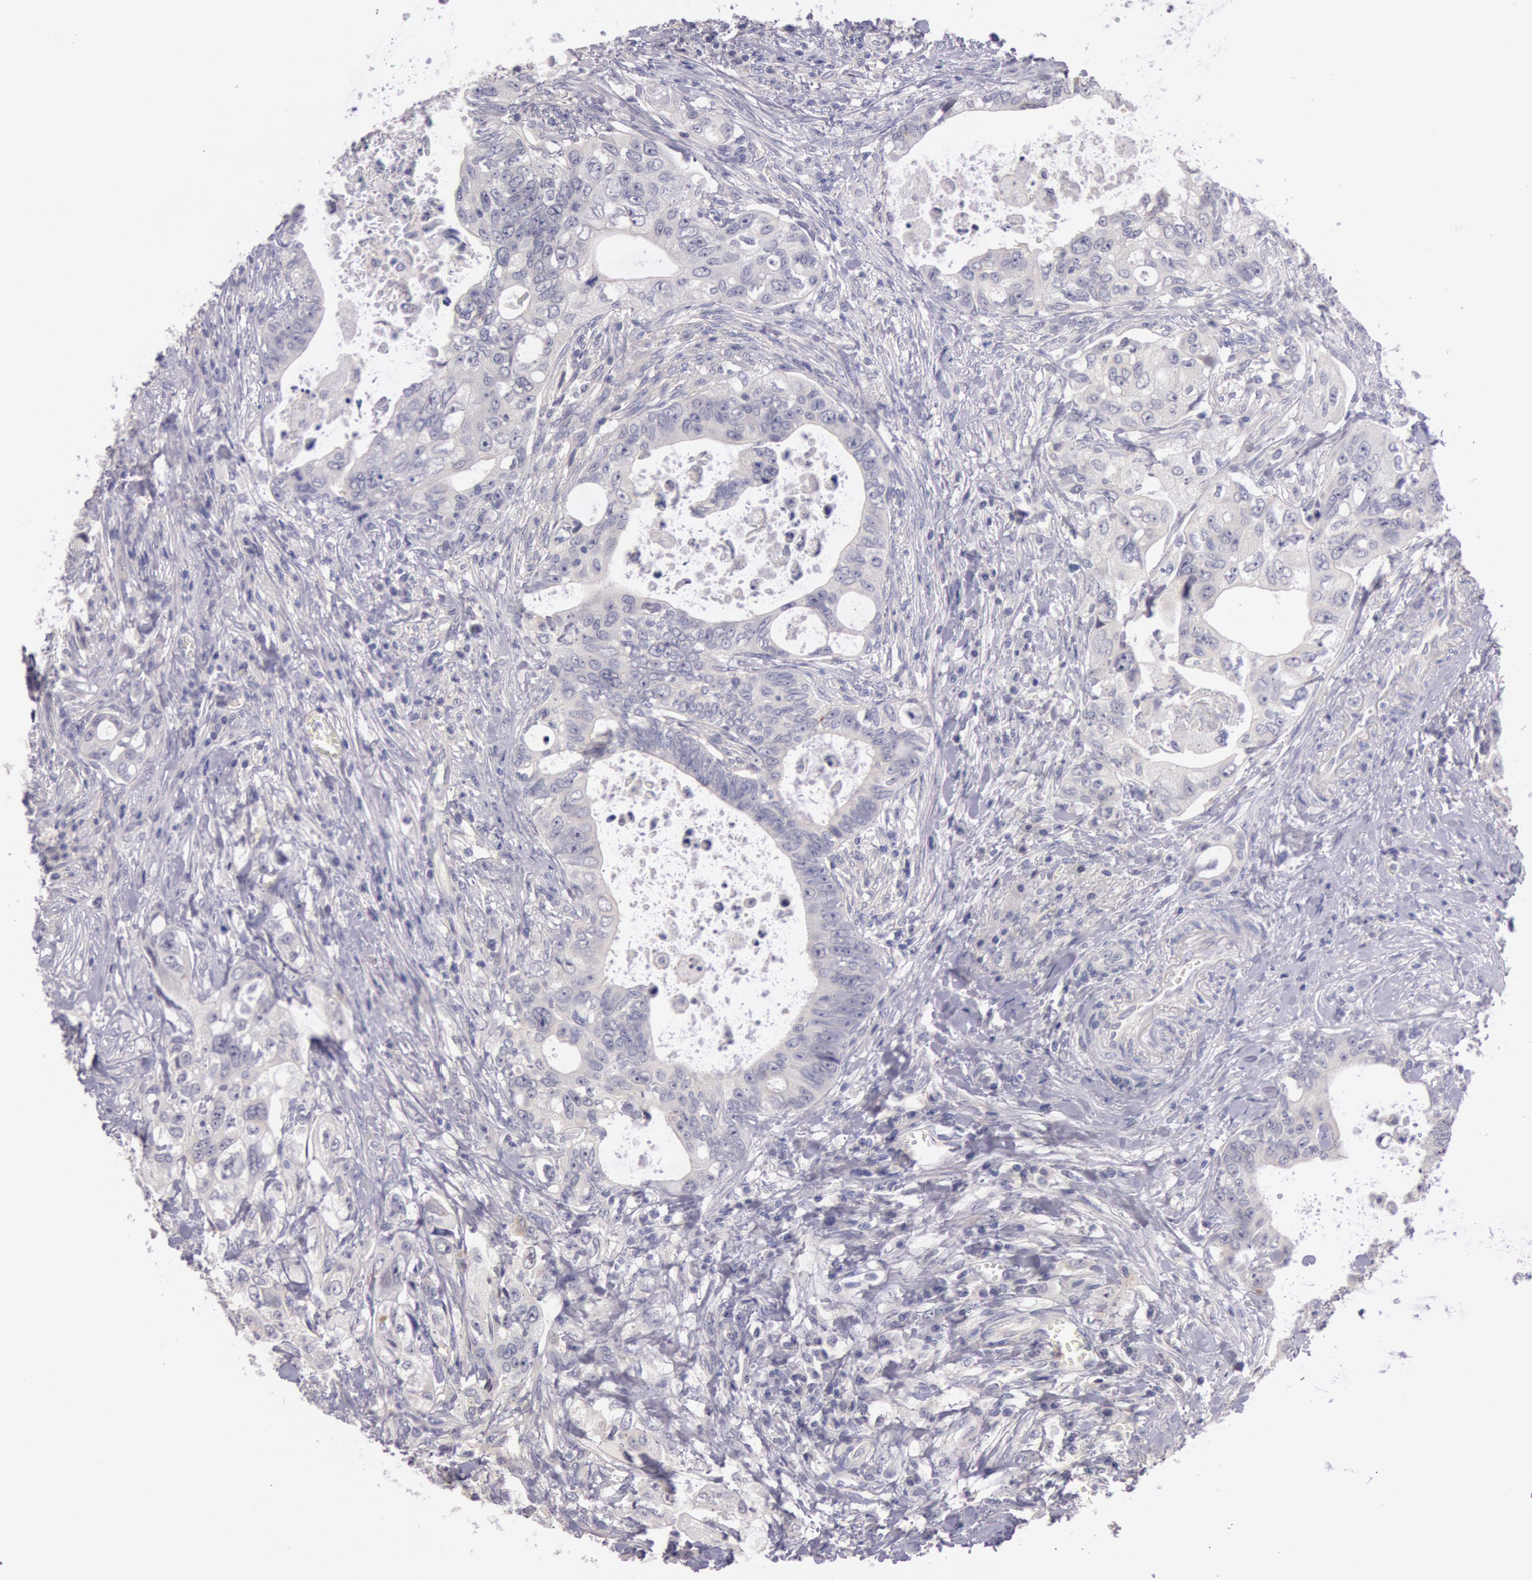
{"staining": {"intensity": "negative", "quantity": "none", "location": "none"}, "tissue": "colorectal cancer", "cell_type": "Tumor cells", "image_type": "cancer", "snomed": [{"axis": "morphology", "description": "Adenocarcinoma, NOS"}, {"axis": "topography", "description": "Rectum"}], "caption": "Immunohistochemistry micrograph of colorectal cancer stained for a protein (brown), which exhibits no staining in tumor cells.", "gene": "TRIB2", "patient": {"sex": "female", "age": 57}}